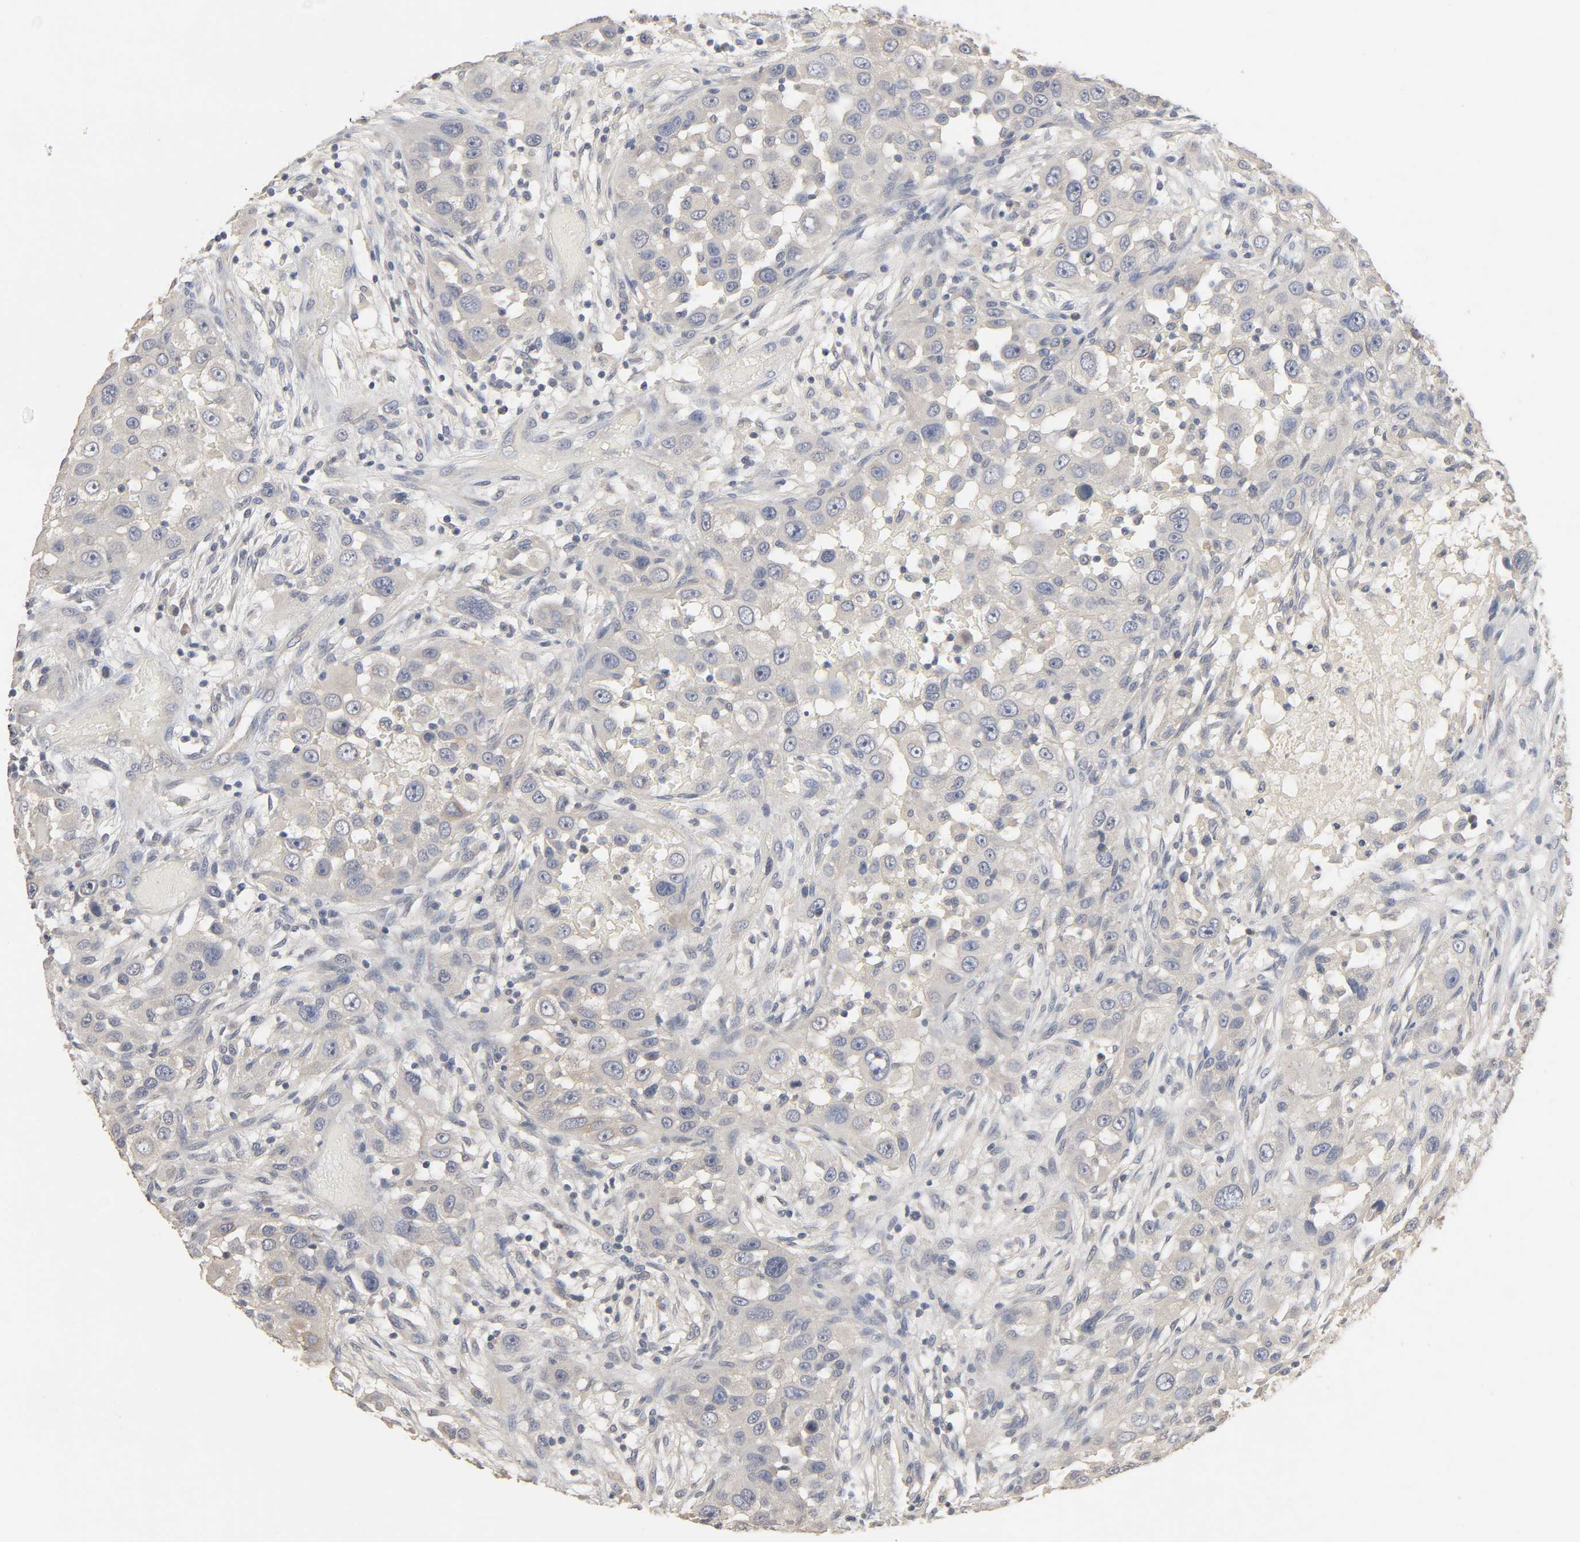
{"staining": {"intensity": "negative", "quantity": "none", "location": "none"}, "tissue": "head and neck cancer", "cell_type": "Tumor cells", "image_type": "cancer", "snomed": [{"axis": "morphology", "description": "Carcinoma, NOS"}, {"axis": "topography", "description": "Head-Neck"}], "caption": "A photomicrograph of head and neck cancer stained for a protein displays no brown staining in tumor cells.", "gene": "SLC10A2", "patient": {"sex": "male", "age": 87}}